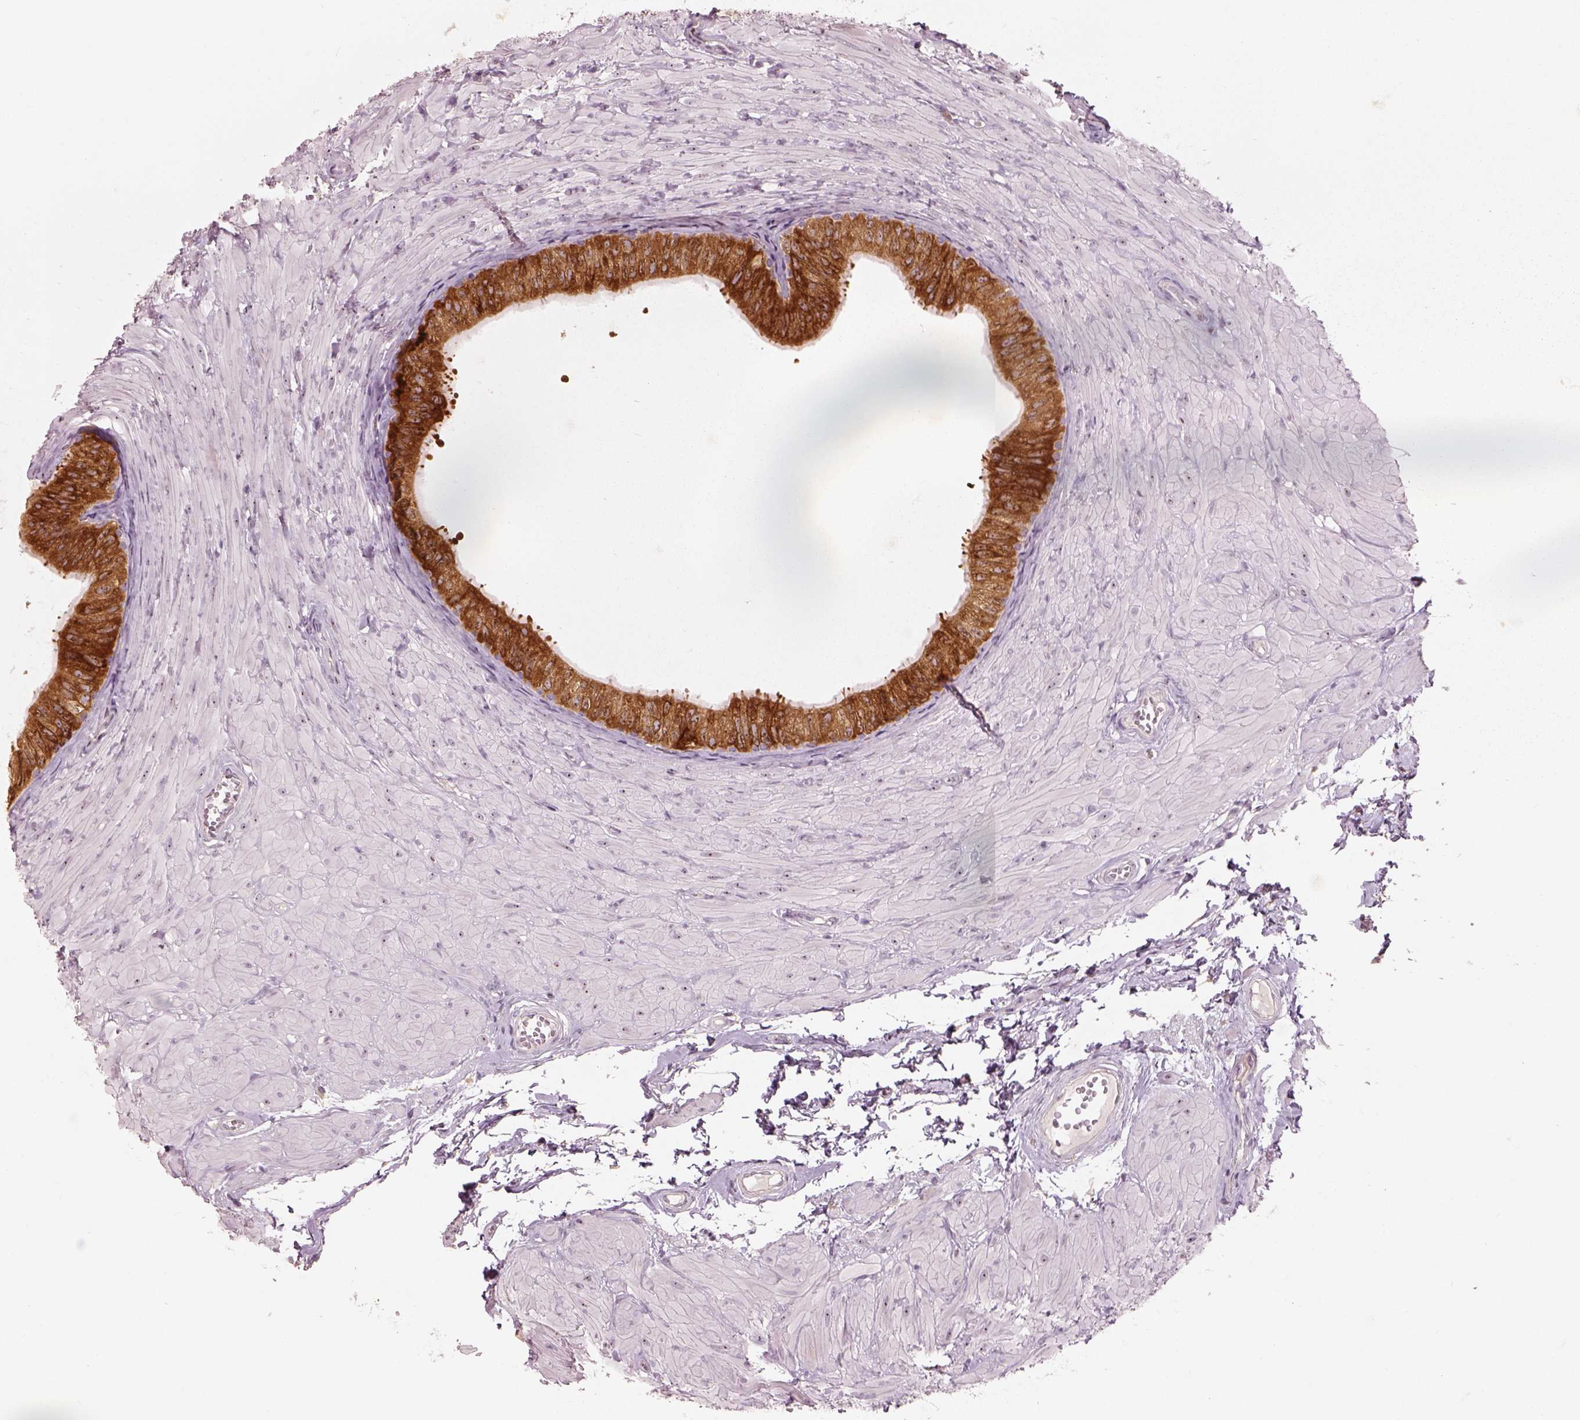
{"staining": {"intensity": "strong", "quantity": ">75%", "location": "cytoplasmic/membranous"}, "tissue": "epididymis", "cell_type": "Glandular cells", "image_type": "normal", "snomed": [{"axis": "morphology", "description": "Normal tissue, NOS"}, {"axis": "topography", "description": "Epididymis"}, {"axis": "topography", "description": "Vas deferens"}], "caption": "Unremarkable epididymis shows strong cytoplasmic/membranous staining in about >75% of glandular cells.", "gene": "CDS1", "patient": {"sex": "male", "age": 23}}